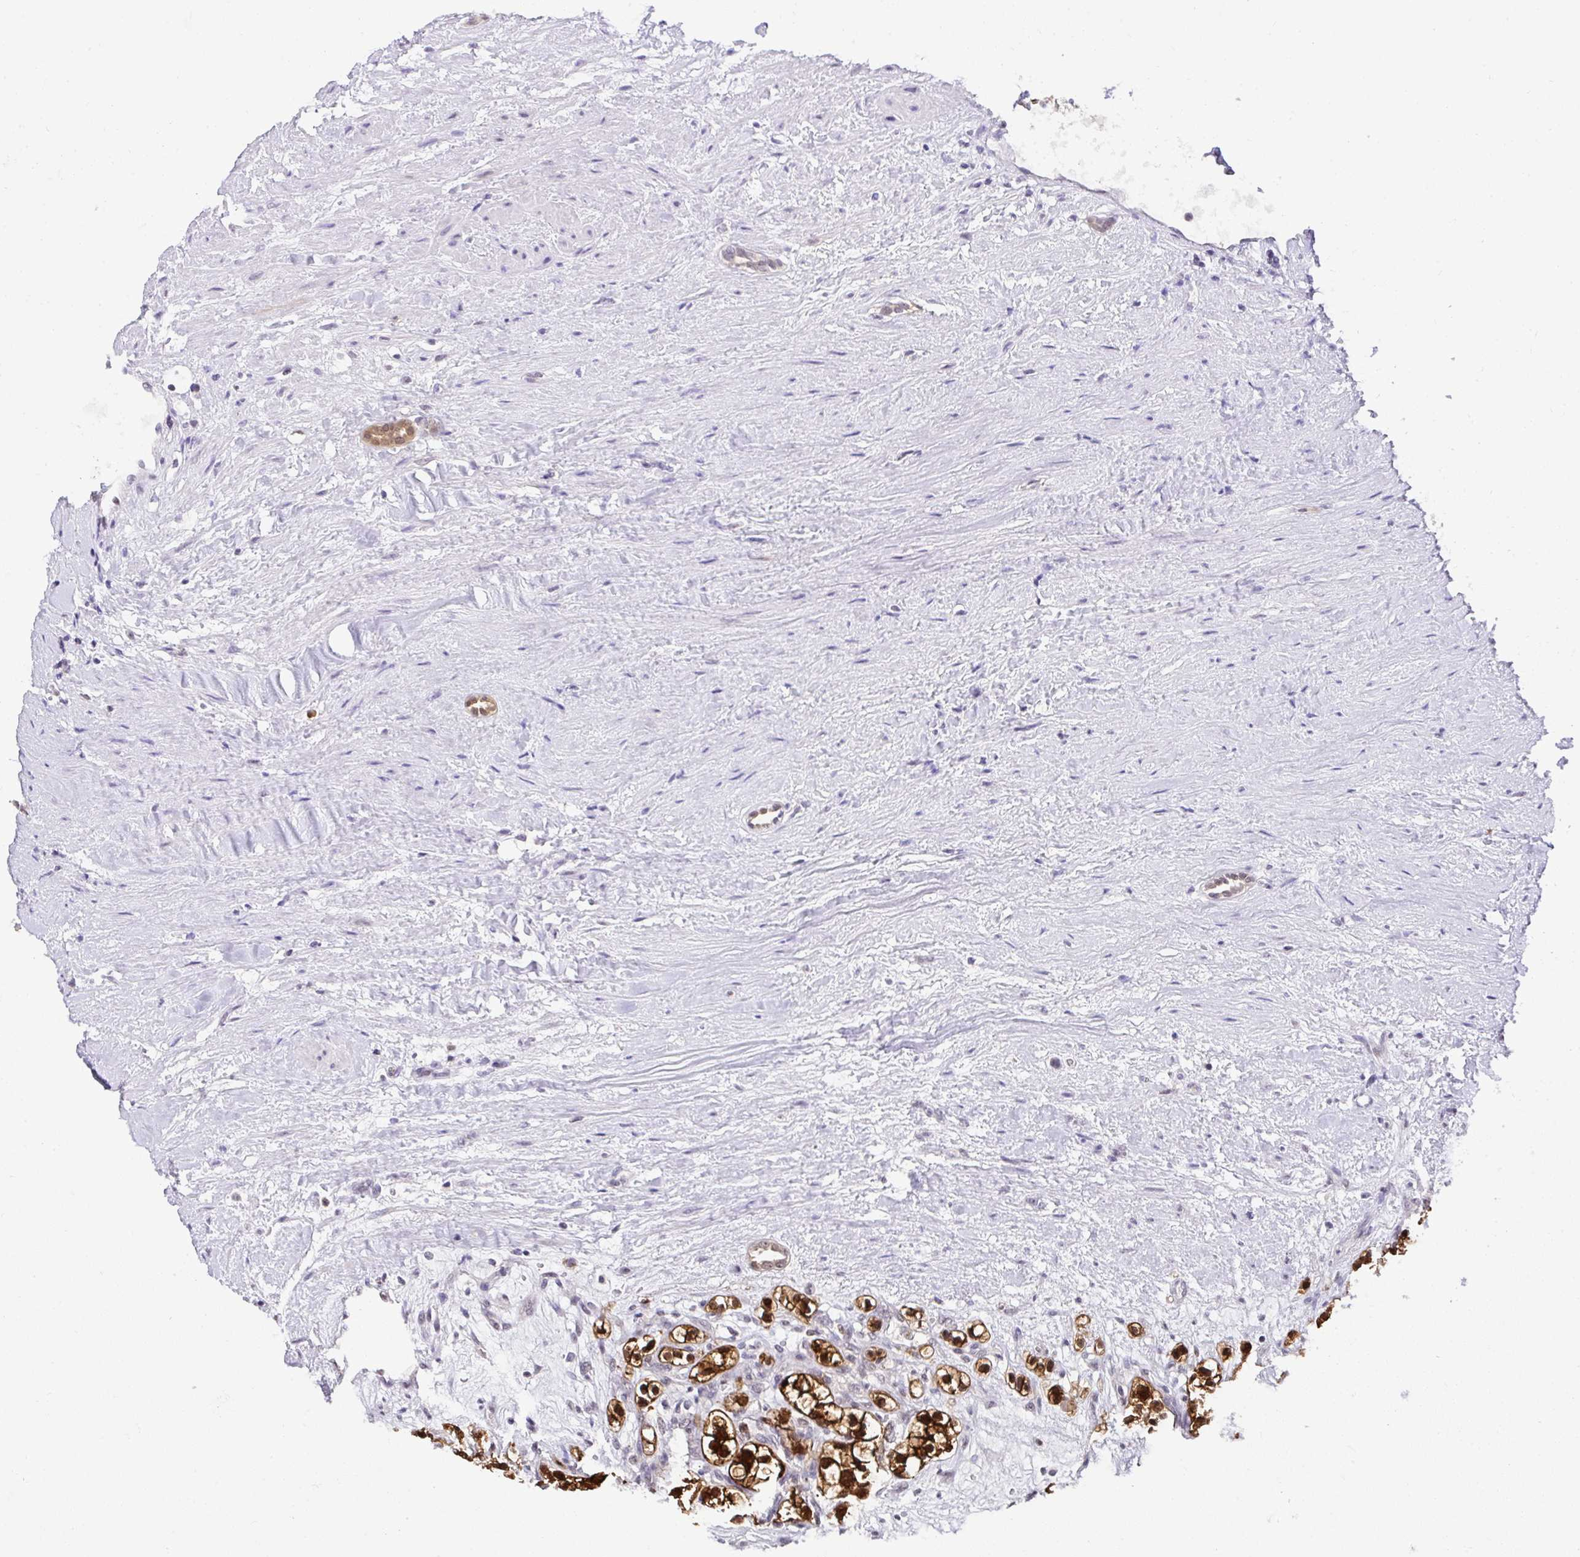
{"staining": {"intensity": "strong", "quantity": ">75%", "location": "cytoplasmic/membranous,nuclear"}, "tissue": "renal cancer", "cell_type": "Tumor cells", "image_type": "cancer", "snomed": [{"axis": "morphology", "description": "Adenocarcinoma, NOS"}, {"axis": "topography", "description": "Kidney"}], "caption": "Immunohistochemical staining of human renal cancer (adenocarcinoma) shows strong cytoplasmic/membranous and nuclear protein expression in approximately >75% of tumor cells. The staining was performed using DAB (3,3'-diaminobenzidine), with brown indicating positive protein expression. Nuclei are stained blue with hematoxylin.", "gene": "PIN4", "patient": {"sex": "female", "age": 57}}